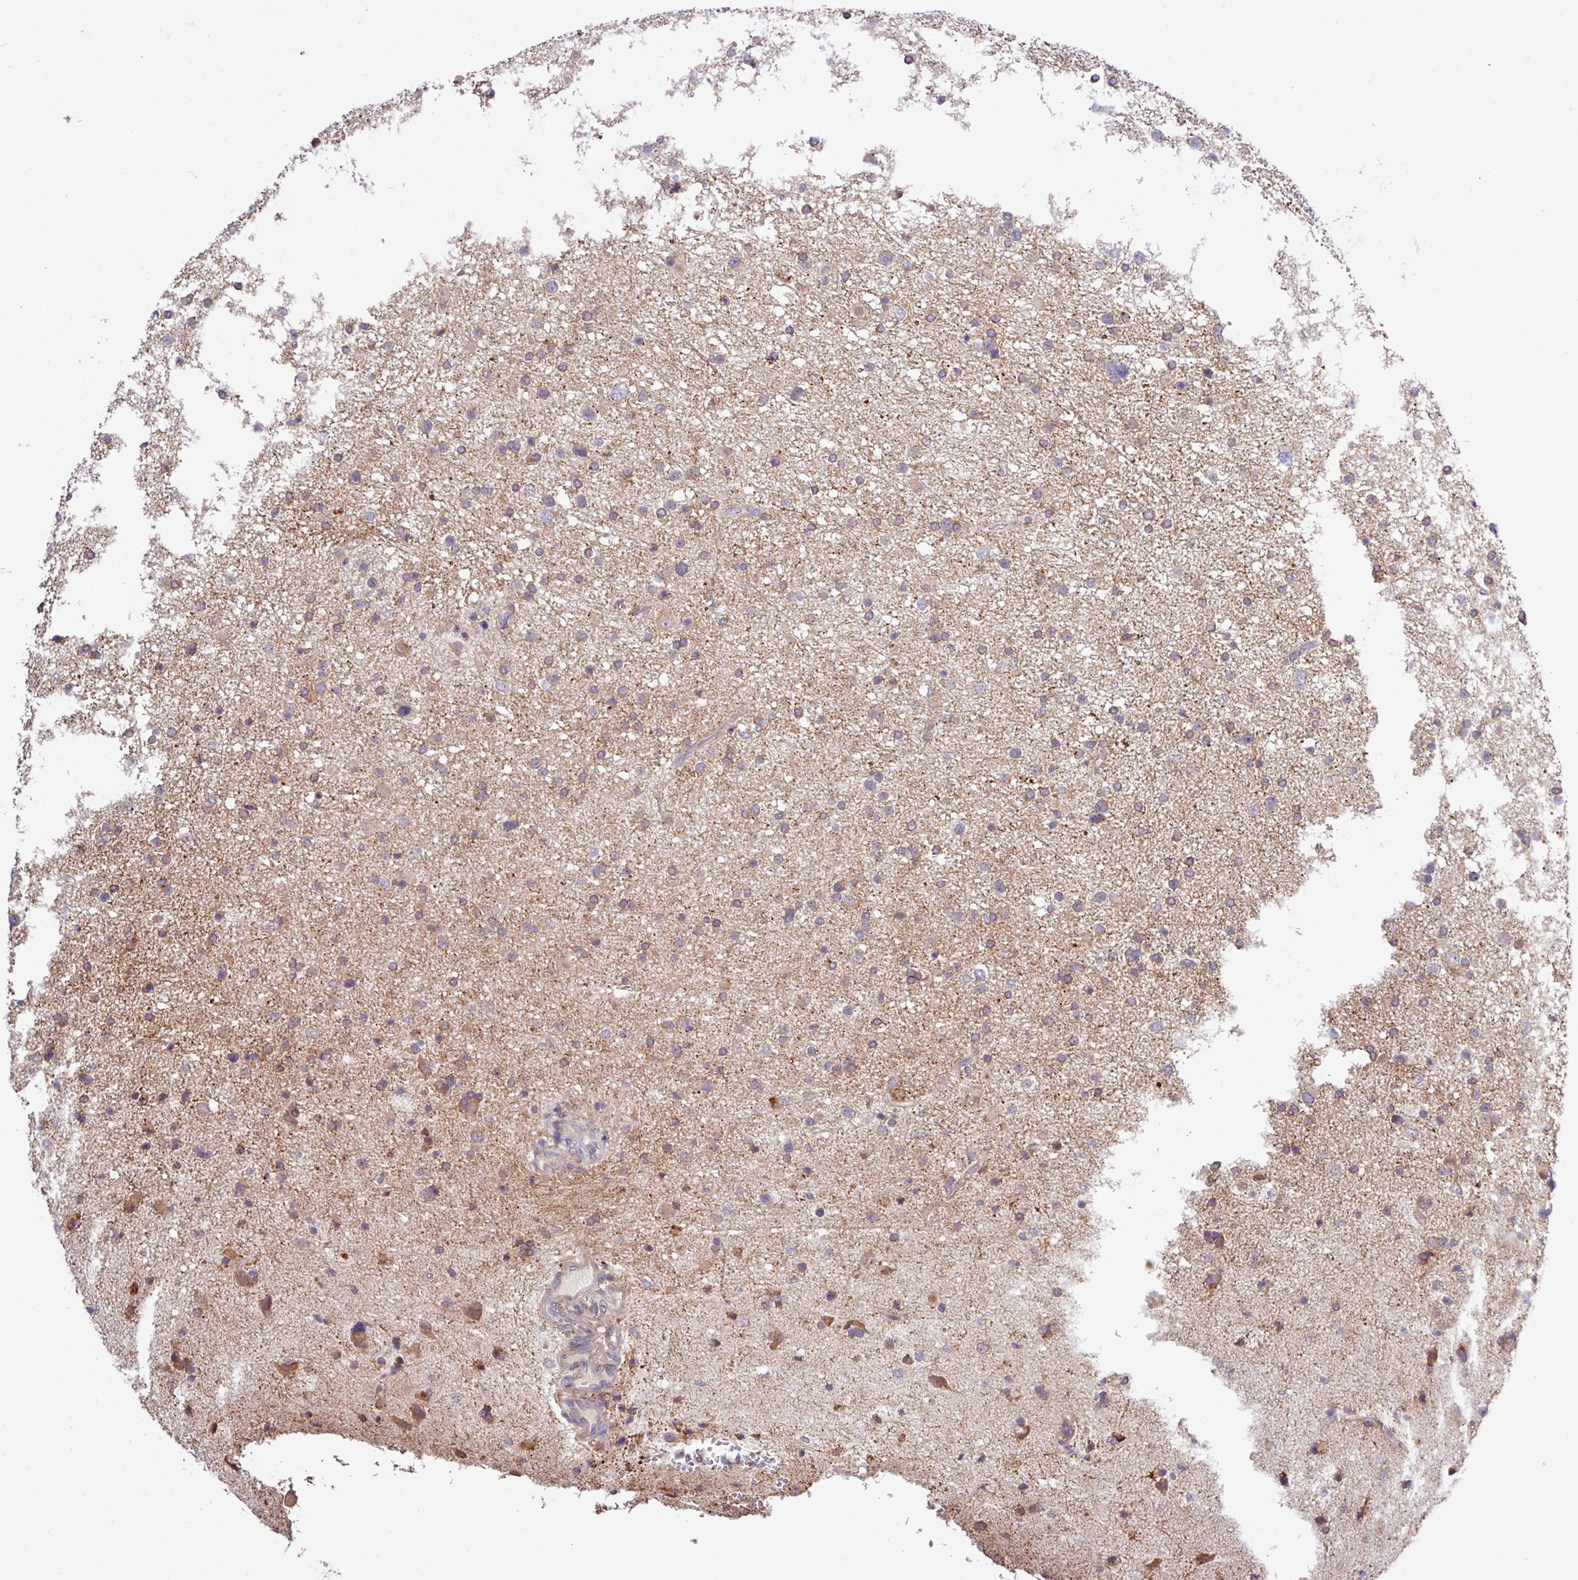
{"staining": {"intensity": "weak", "quantity": "<25%", "location": "cytoplasmic/membranous"}, "tissue": "glioma", "cell_type": "Tumor cells", "image_type": "cancer", "snomed": [{"axis": "morphology", "description": "Glioma, malignant, Low grade"}, {"axis": "topography", "description": "Brain"}], "caption": "A photomicrograph of human glioma is negative for staining in tumor cells.", "gene": "TM2D2", "patient": {"sex": "female", "age": 32}}